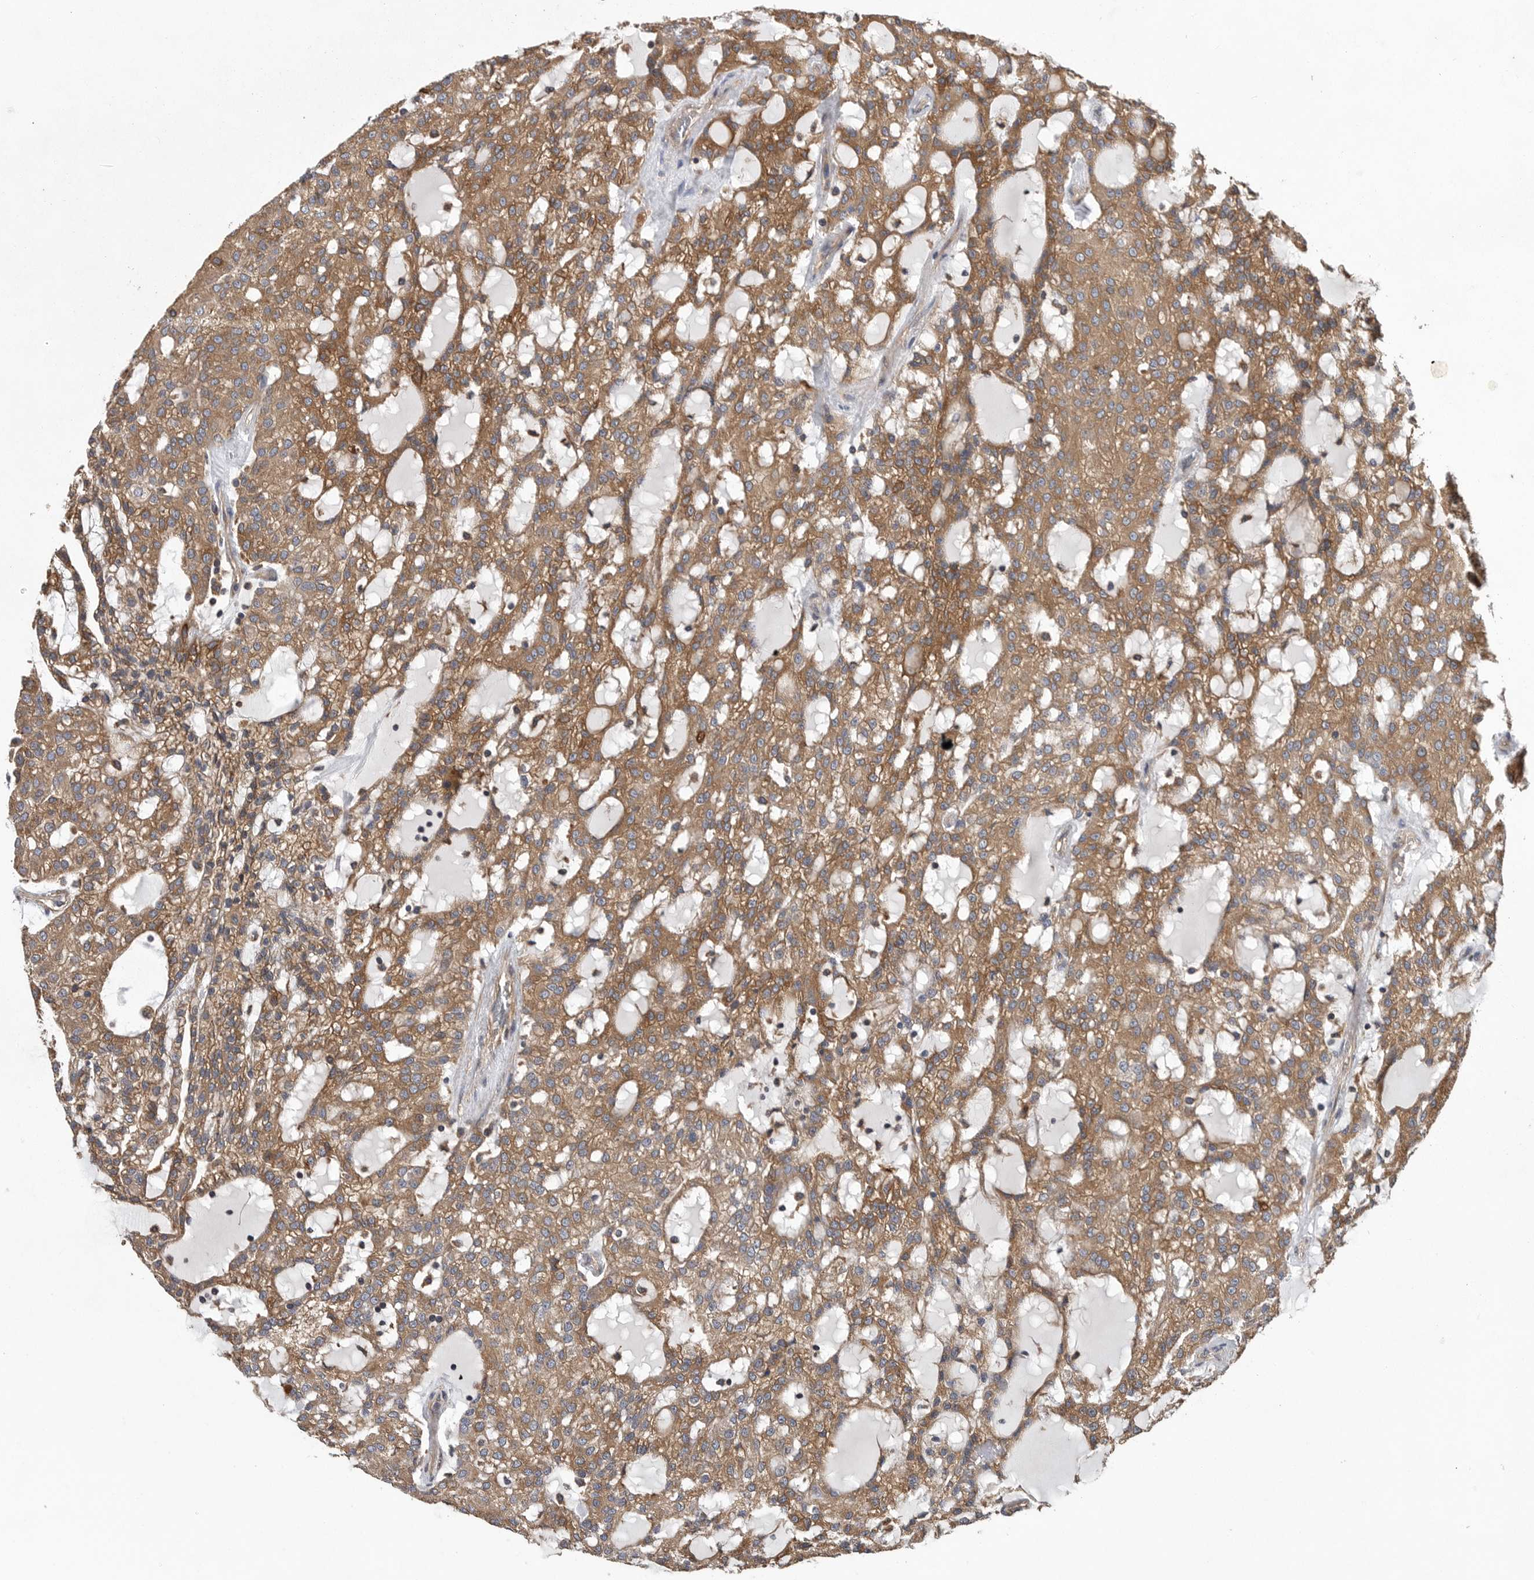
{"staining": {"intensity": "moderate", "quantity": ">75%", "location": "cytoplasmic/membranous"}, "tissue": "renal cancer", "cell_type": "Tumor cells", "image_type": "cancer", "snomed": [{"axis": "morphology", "description": "Adenocarcinoma, NOS"}, {"axis": "topography", "description": "Kidney"}], "caption": "This is a micrograph of immunohistochemistry (IHC) staining of adenocarcinoma (renal), which shows moderate positivity in the cytoplasmic/membranous of tumor cells.", "gene": "OXR1", "patient": {"sex": "male", "age": 63}}